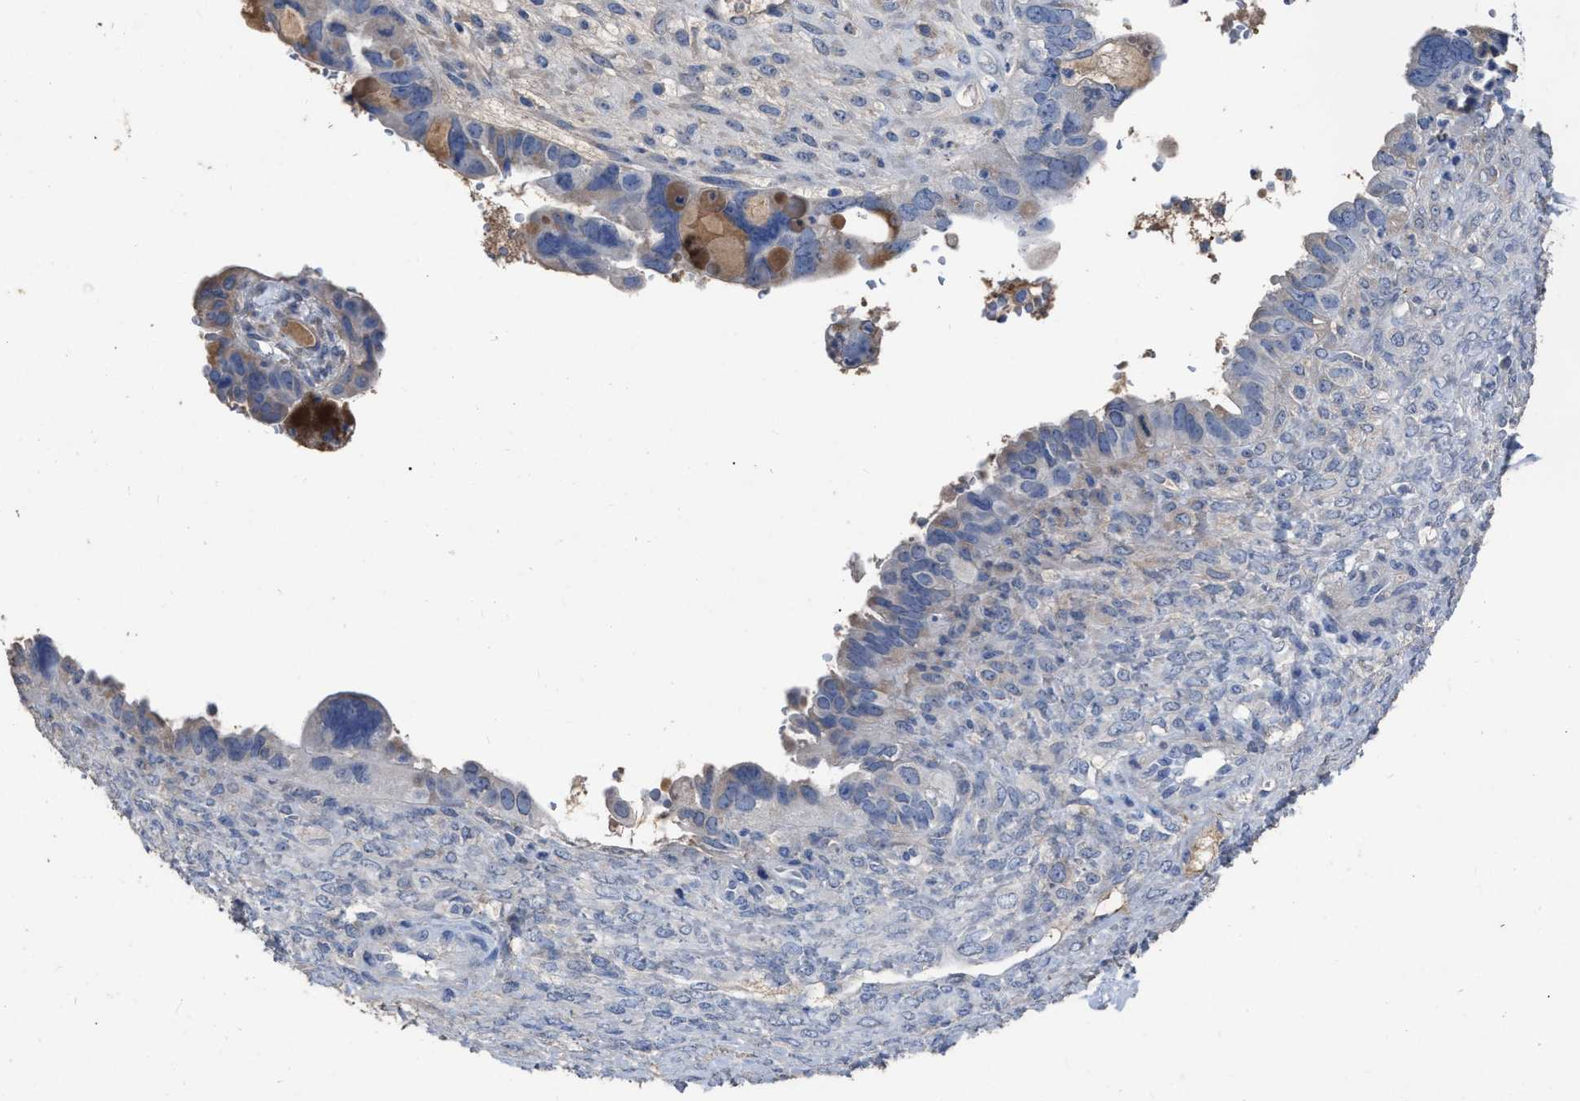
{"staining": {"intensity": "negative", "quantity": "none", "location": "none"}, "tissue": "ovarian cancer", "cell_type": "Tumor cells", "image_type": "cancer", "snomed": [{"axis": "morphology", "description": "Cystadenocarcinoma, serous, NOS"}, {"axis": "topography", "description": "Ovary"}], "caption": "There is no significant staining in tumor cells of ovarian serous cystadenocarcinoma.", "gene": "HABP2", "patient": {"sex": "female", "age": 79}}